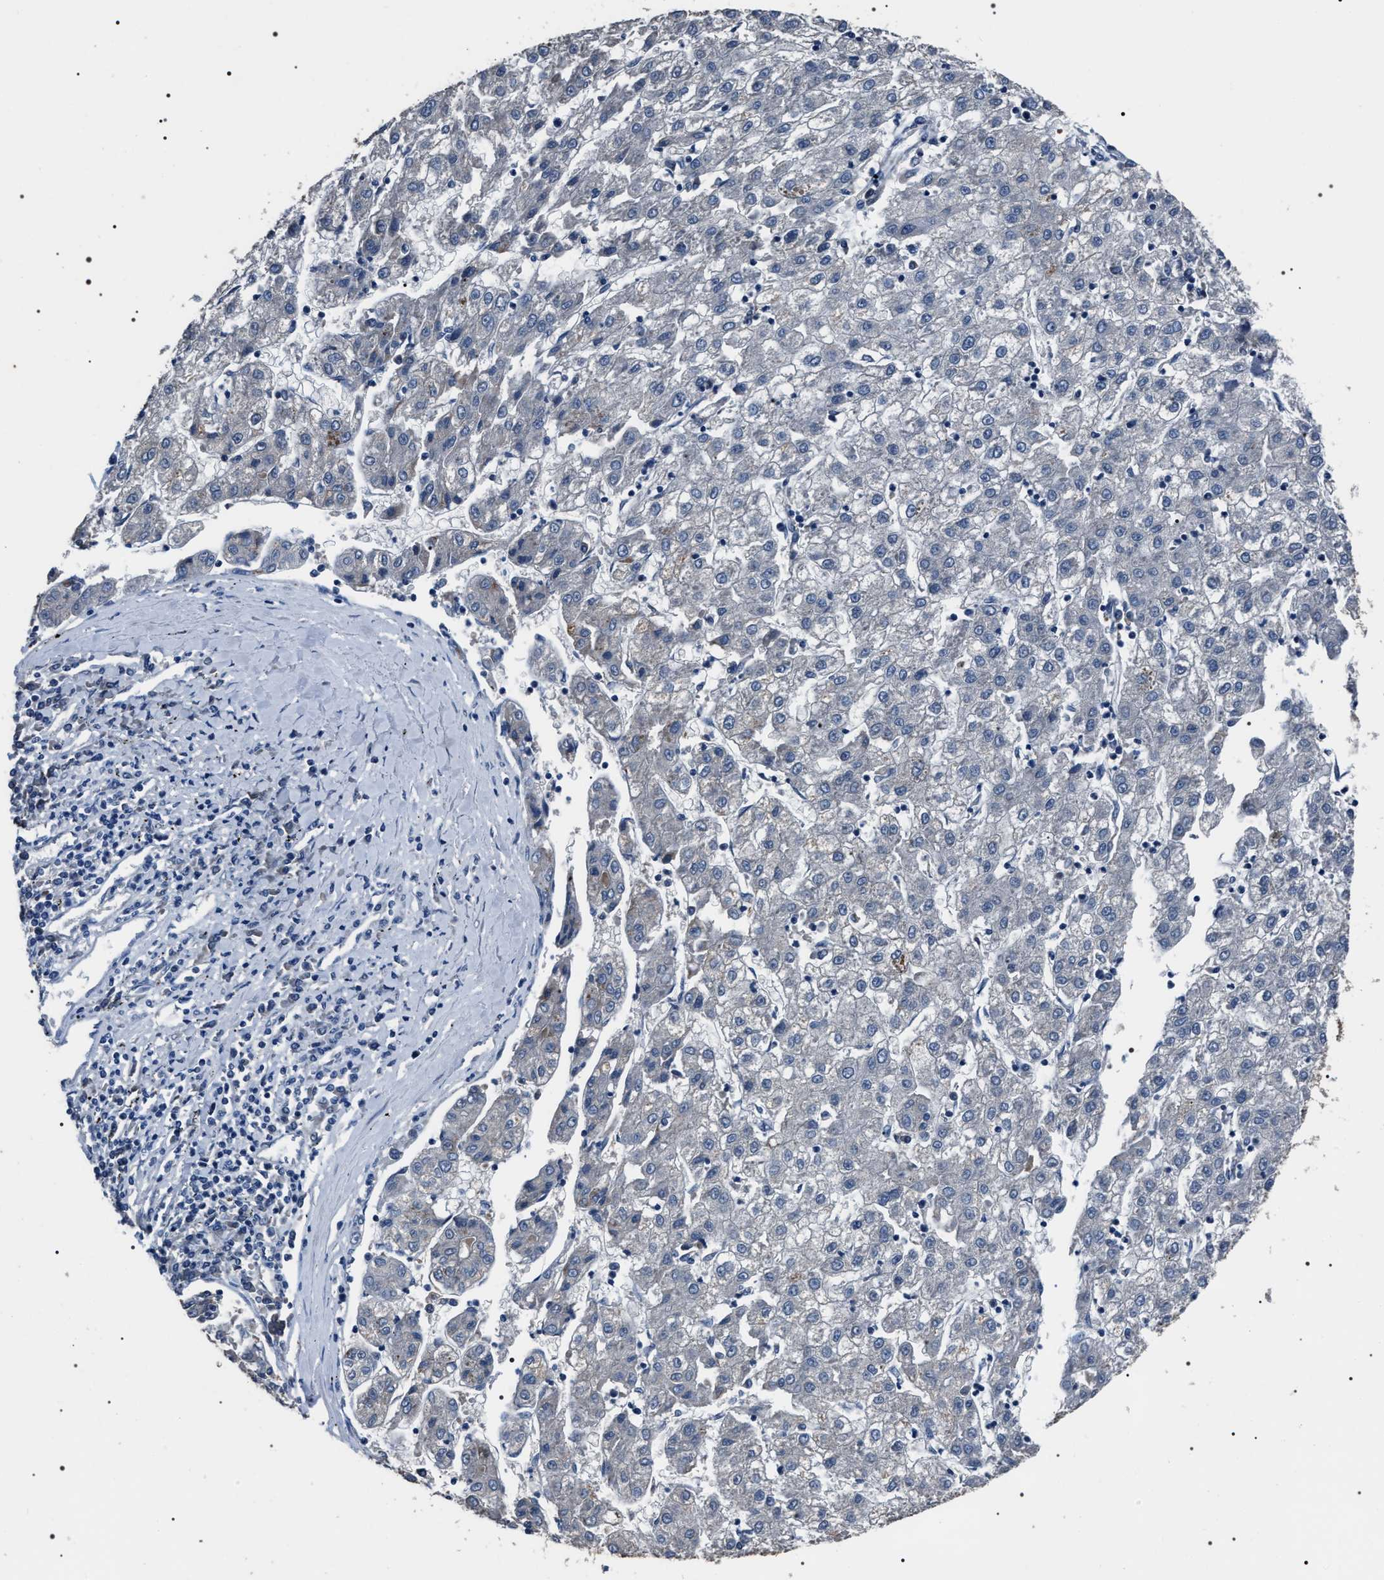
{"staining": {"intensity": "negative", "quantity": "none", "location": "none"}, "tissue": "liver cancer", "cell_type": "Tumor cells", "image_type": "cancer", "snomed": [{"axis": "morphology", "description": "Carcinoma, Hepatocellular, NOS"}, {"axis": "topography", "description": "Liver"}], "caption": "Immunohistochemistry (IHC) histopathology image of neoplastic tissue: liver hepatocellular carcinoma stained with DAB demonstrates no significant protein positivity in tumor cells.", "gene": "TRIM54", "patient": {"sex": "male", "age": 72}}